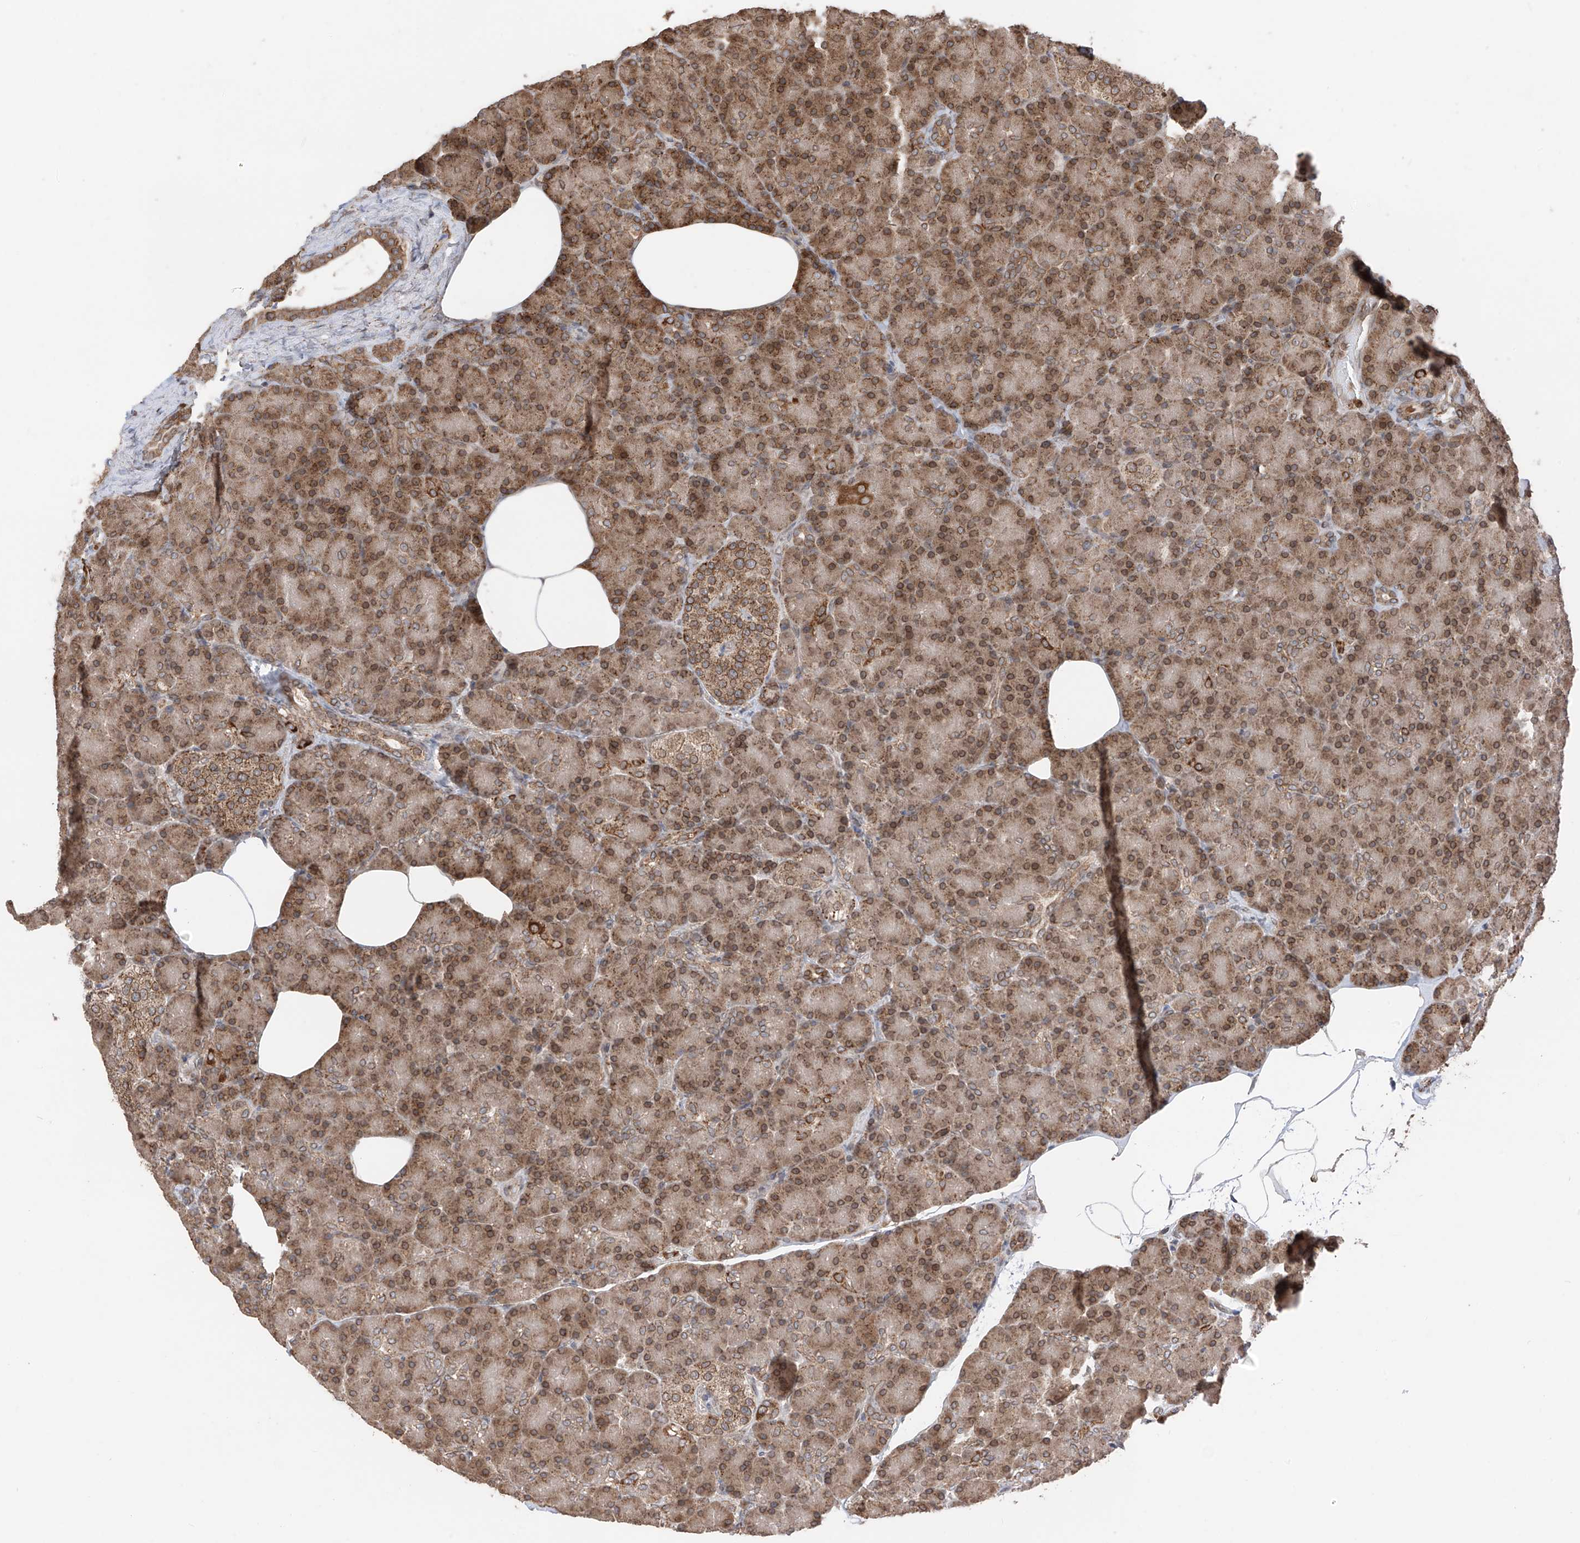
{"staining": {"intensity": "moderate", "quantity": ">75%", "location": "cytoplasmic/membranous,nuclear"}, "tissue": "pancreas", "cell_type": "Exocrine glandular cells", "image_type": "normal", "snomed": [{"axis": "morphology", "description": "Normal tissue, NOS"}, {"axis": "topography", "description": "Pancreas"}], "caption": "A histopathology image of pancreas stained for a protein exhibits moderate cytoplasmic/membranous,nuclear brown staining in exocrine glandular cells.", "gene": "AHCTF1", "patient": {"sex": "female", "age": 43}}